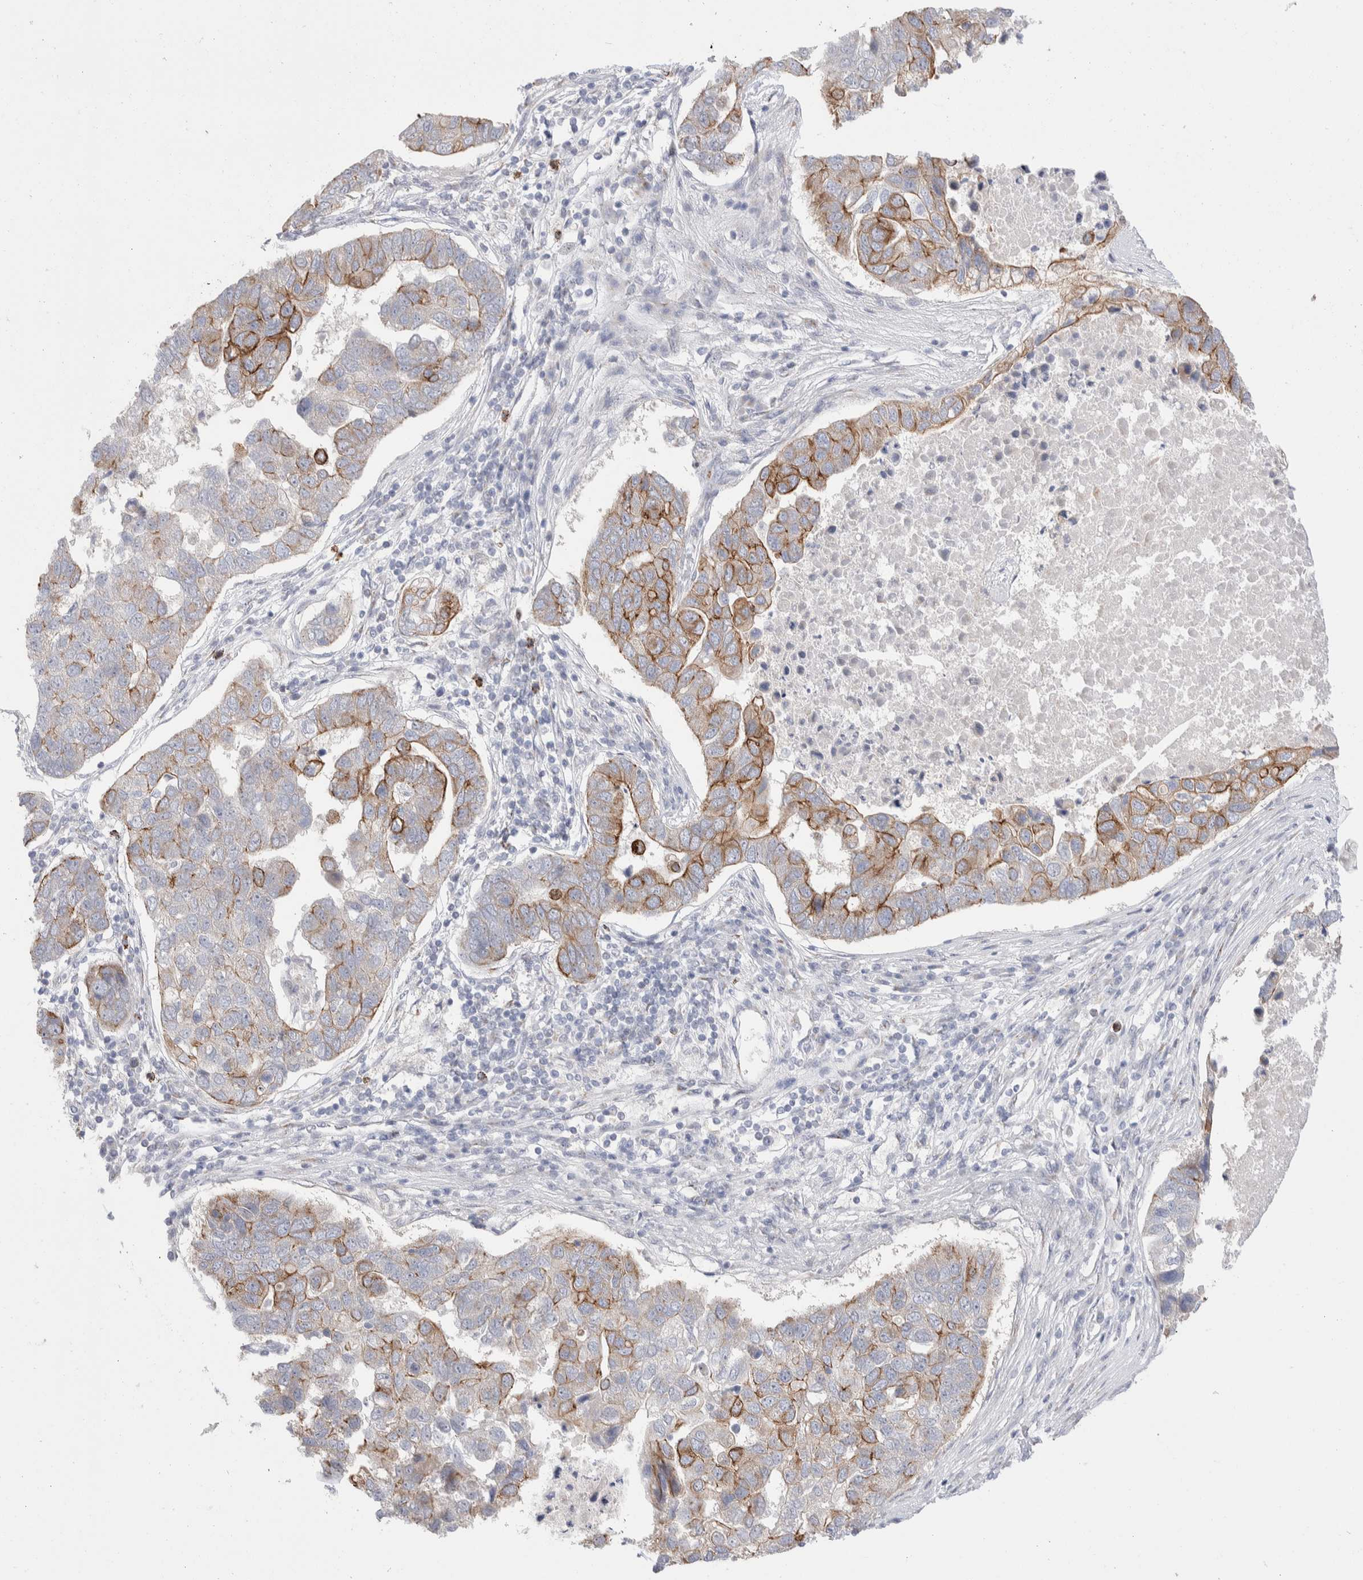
{"staining": {"intensity": "moderate", "quantity": "25%-75%", "location": "cytoplasmic/membranous"}, "tissue": "pancreatic cancer", "cell_type": "Tumor cells", "image_type": "cancer", "snomed": [{"axis": "morphology", "description": "Adenocarcinoma, NOS"}, {"axis": "topography", "description": "Pancreas"}], "caption": "Immunohistochemical staining of pancreatic adenocarcinoma demonstrates medium levels of moderate cytoplasmic/membranous expression in about 25%-75% of tumor cells.", "gene": "C1orf112", "patient": {"sex": "female", "age": 61}}